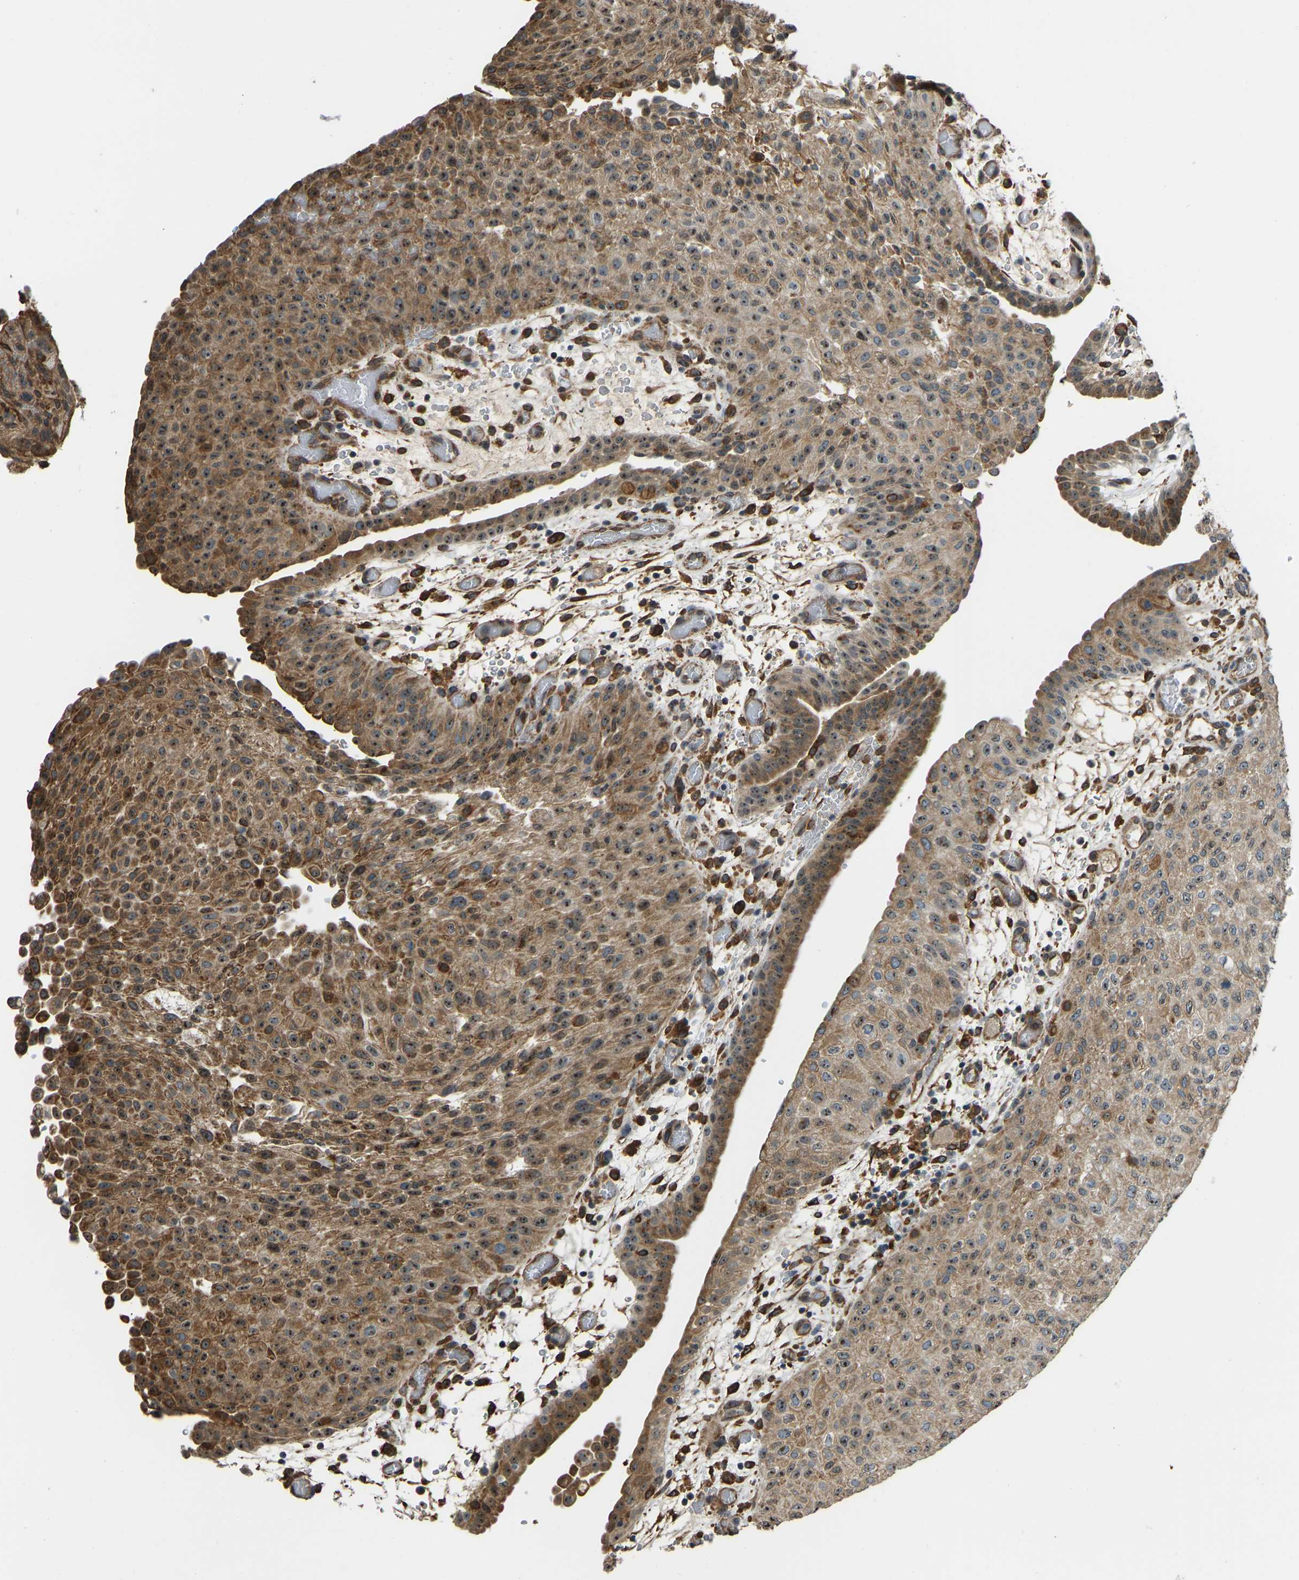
{"staining": {"intensity": "moderate", "quantity": ">75%", "location": "cytoplasmic/membranous,nuclear"}, "tissue": "urothelial cancer", "cell_type": "Tumor cells", "image_type": "cancer", "snomed": [{"axis": "morphology", "description": "Urothelial carcinoma, Low grade"}, {"axis": "morphology", "description": "Urothelial carcinoma, High grade"}, {"axis": "topography", "description": "Urinary bladder"}], "caption": "Protein staining of urothelial cancer tissue exhibits moderate cytoplasmic/membranous and nuclear positivity in about >75% of tumor cells.", "gene": "OS9", "patient": {"sex": "male", "age": 35}}